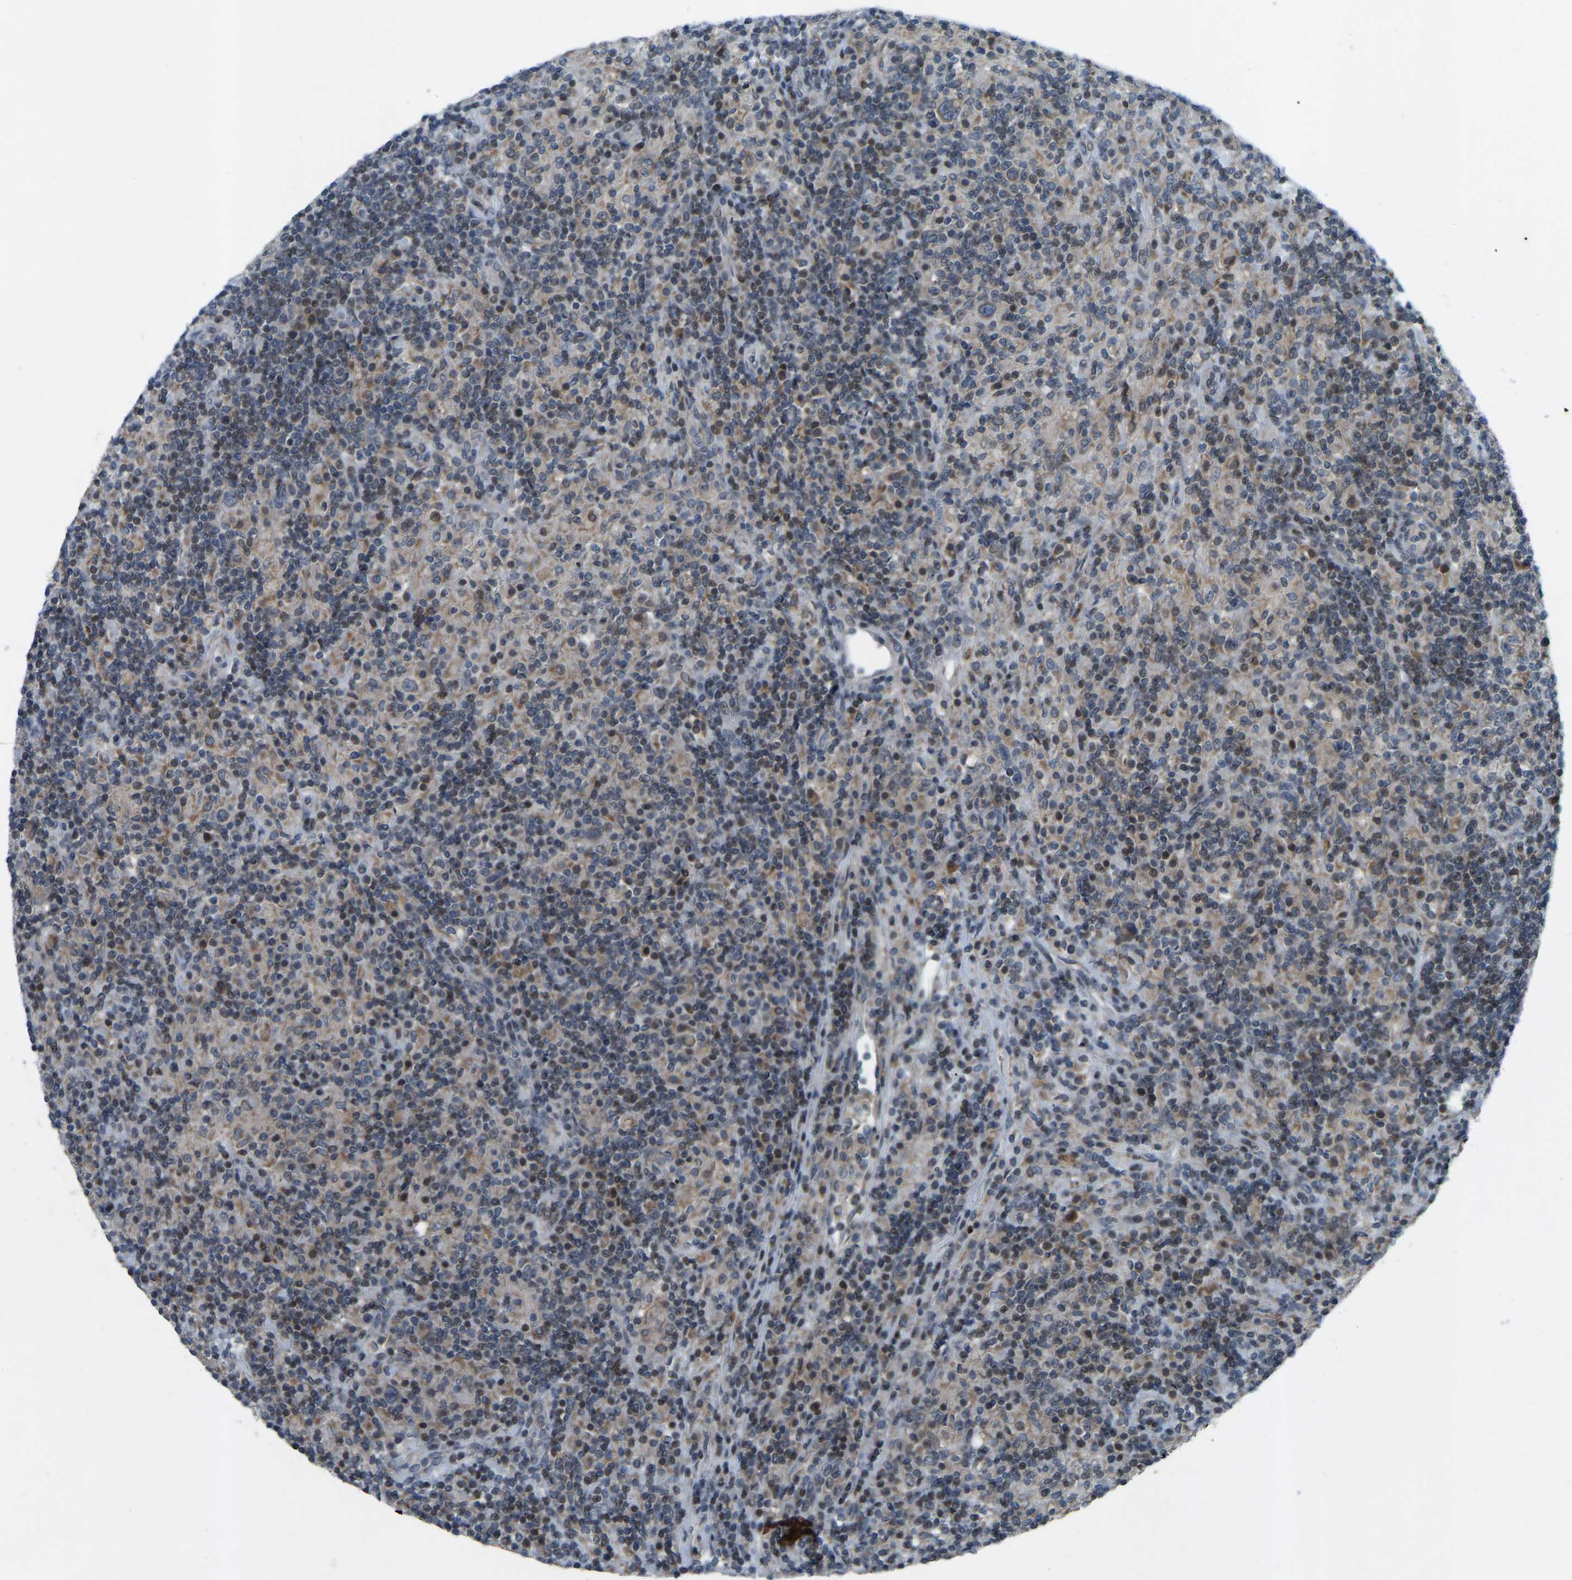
{"staining": {"intensity": "weak", "quantity": ">75%", "location": "cytoplasmic/membranous"}, "tissue": "lymphoma", "cell_type": "Tumor cells", "image_type": "cancer", "snomed": [{"axis": "morphology", "description": "Hodgkin's disease, NOS"}, {"axis": "topography", "description": "Lymph node"}], "caption": "Brown immunohistochemical staining in human lymphoma exhibits weak cytoplasmic/membranous expression in about >75% of tumor cells.", "gene": "PARL", "patient": {"sex": "male", "age": 70}}